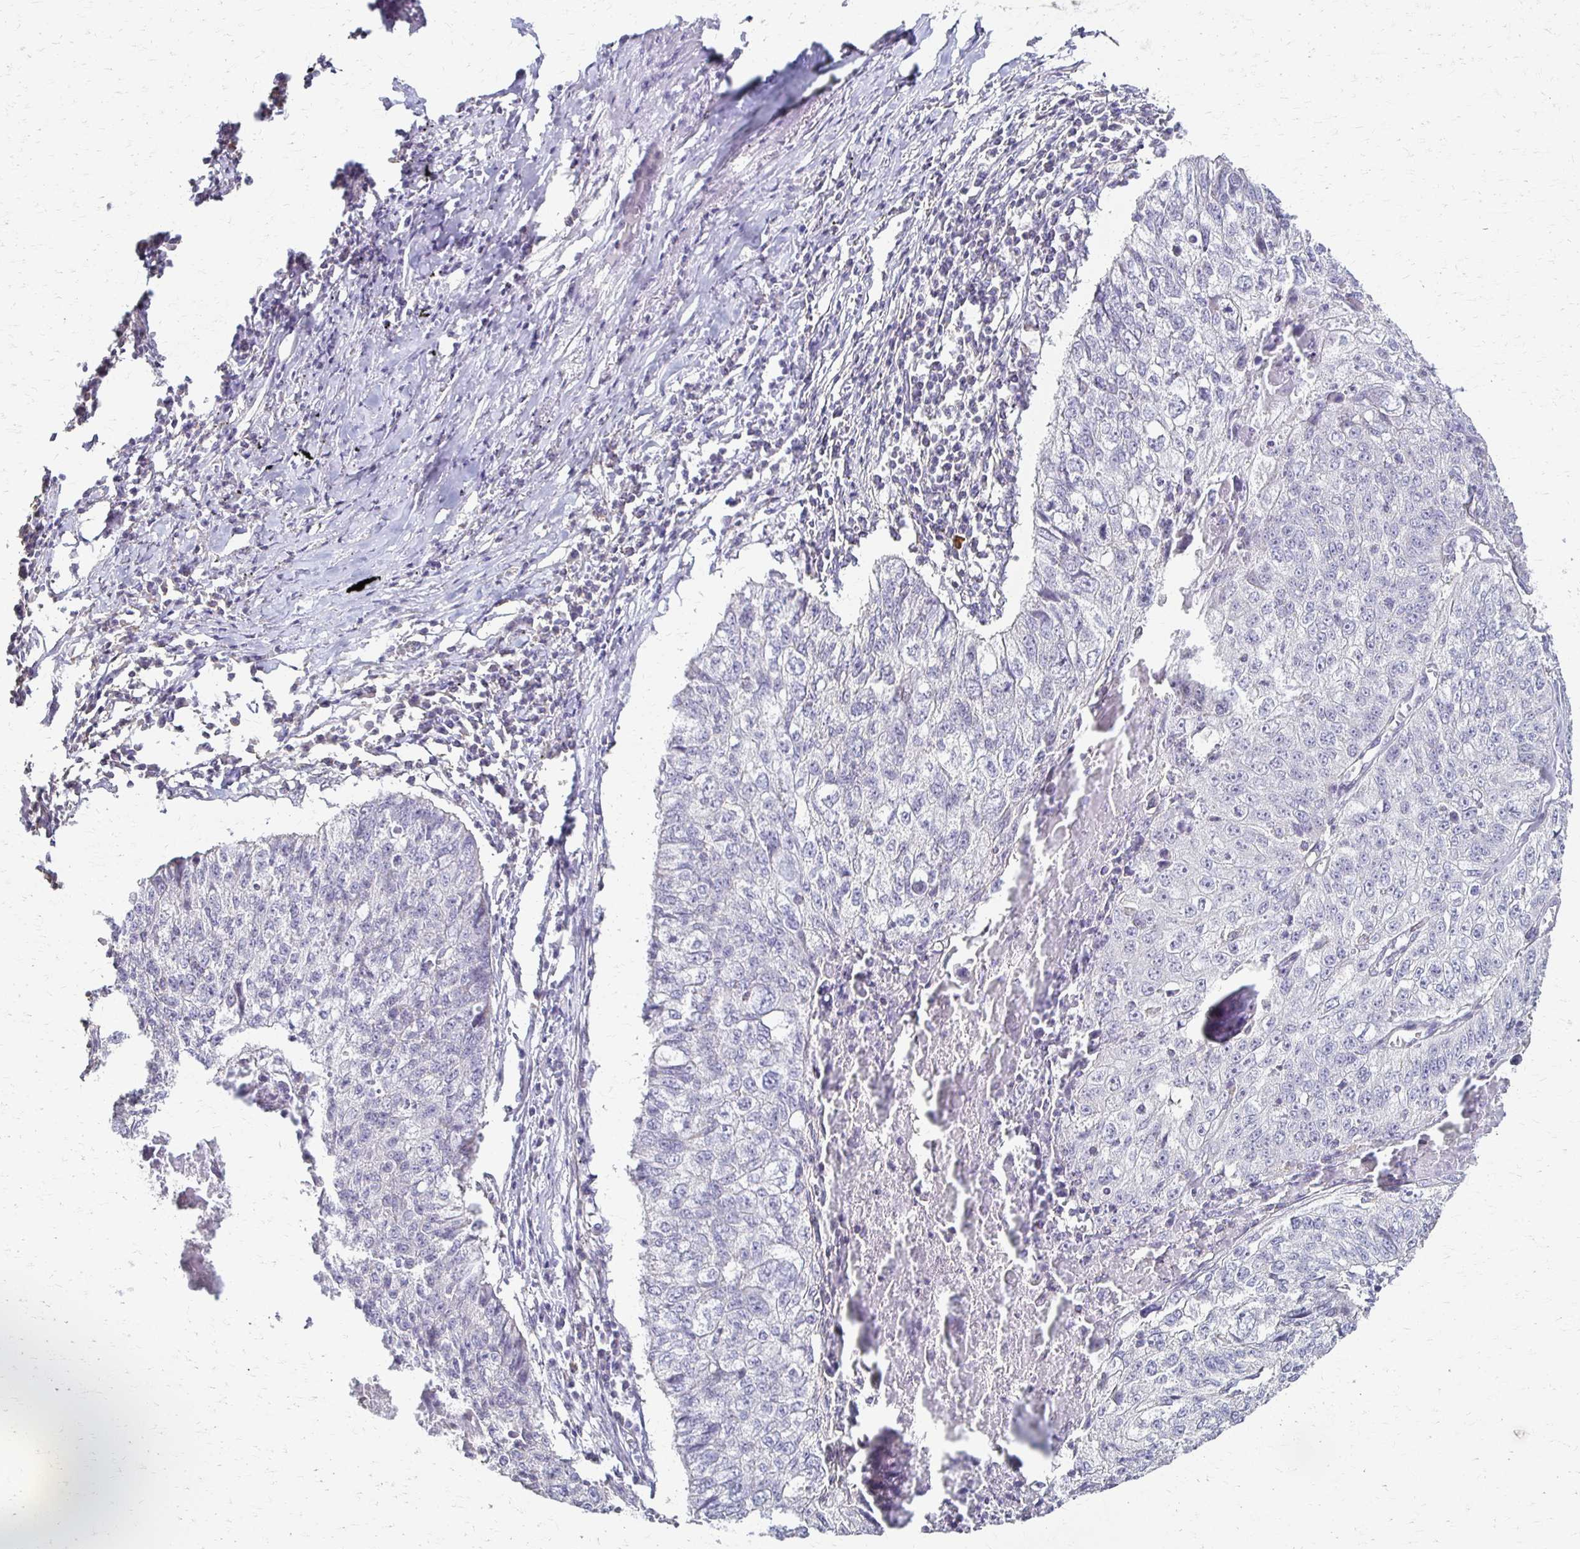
{"staining": {"intensity": "negative", "quantity": "none", "location": "none"}, "tissue": "lung cancer", "cell_type": "Tumor cells", "image_type": "cancer", "snomed": [{"axis": "morphology", "description": "Normal morphology"}, {"axis": "morphology", "description": "Aneuploidy"}, {"axis": "morphology", "description": "Squamous cell carcinoma, NOS"}, {"axis": "topography", "description": "Lymph node"}, {"axis": "topography", "description": "Lung"}], "caption": "DAB (3,3'-diaminobenzidine) immunohistochemical staining of human lung aneuploidy shows no significant staining in tumor cells.", "gene": "C1QTNF7", "patient": {"sex": "female", "age": 76}}